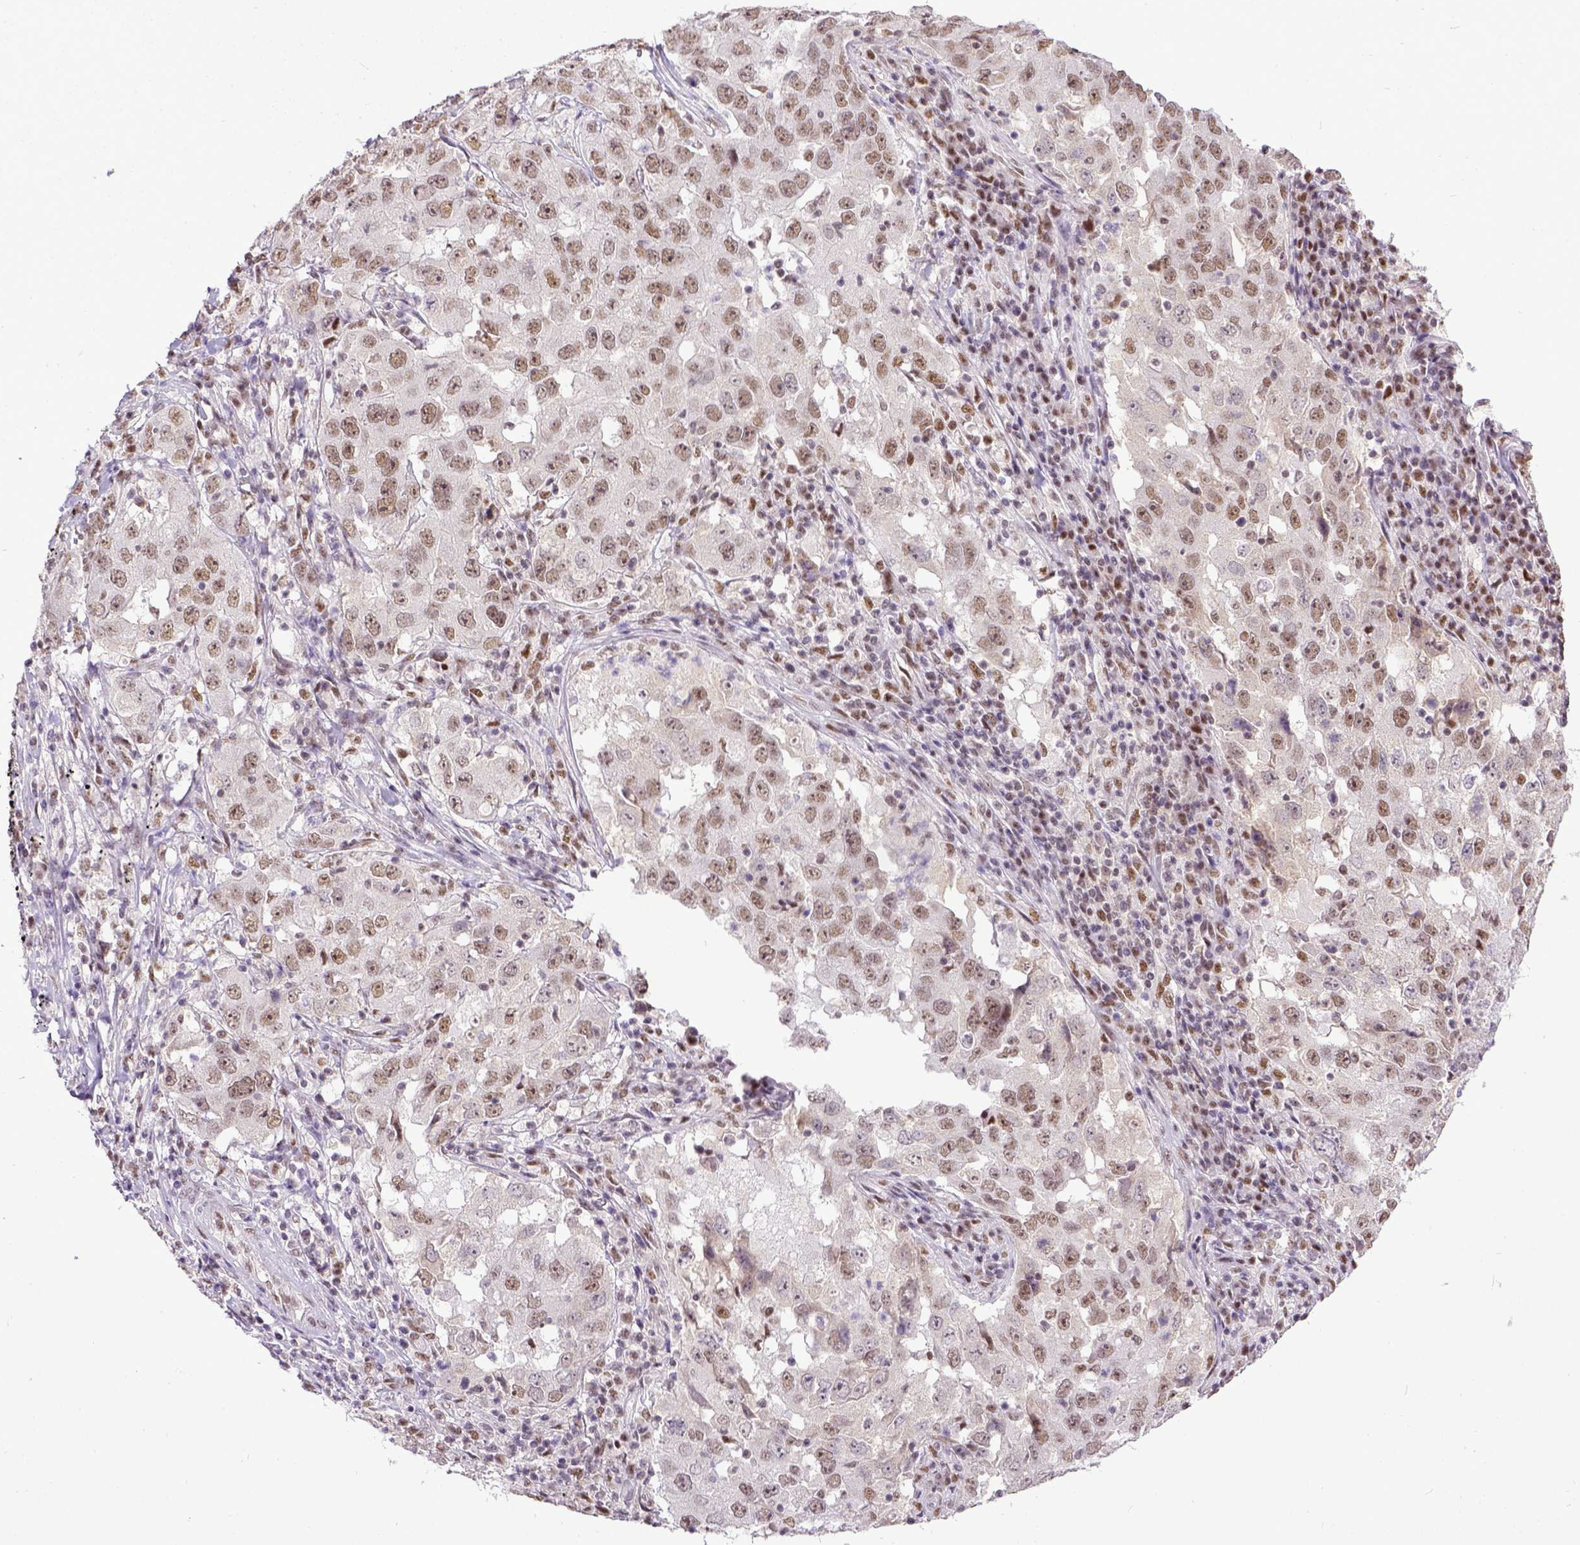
{"staining": {"intensity": "weak", "quantity": ">75%", "location": "nuclear"}, "tissue": "lung cancer", "cell_type": "Tumor cells", "image_type": "cancer", "snomed": [{"axis": "morphology", "description": "Adenocarcinoma, NOS"}, {"axis": "topography", "description": "Lung"}], "caption": "DAB immunohistochemical staining of human lung cancer displays weak nuclear protein staining in about >75% of tumor cells. (IHC, brightfield microscopy, high magnification).", "gene": "ERCC1", "patient": {"sex": "male", "age": 73}}